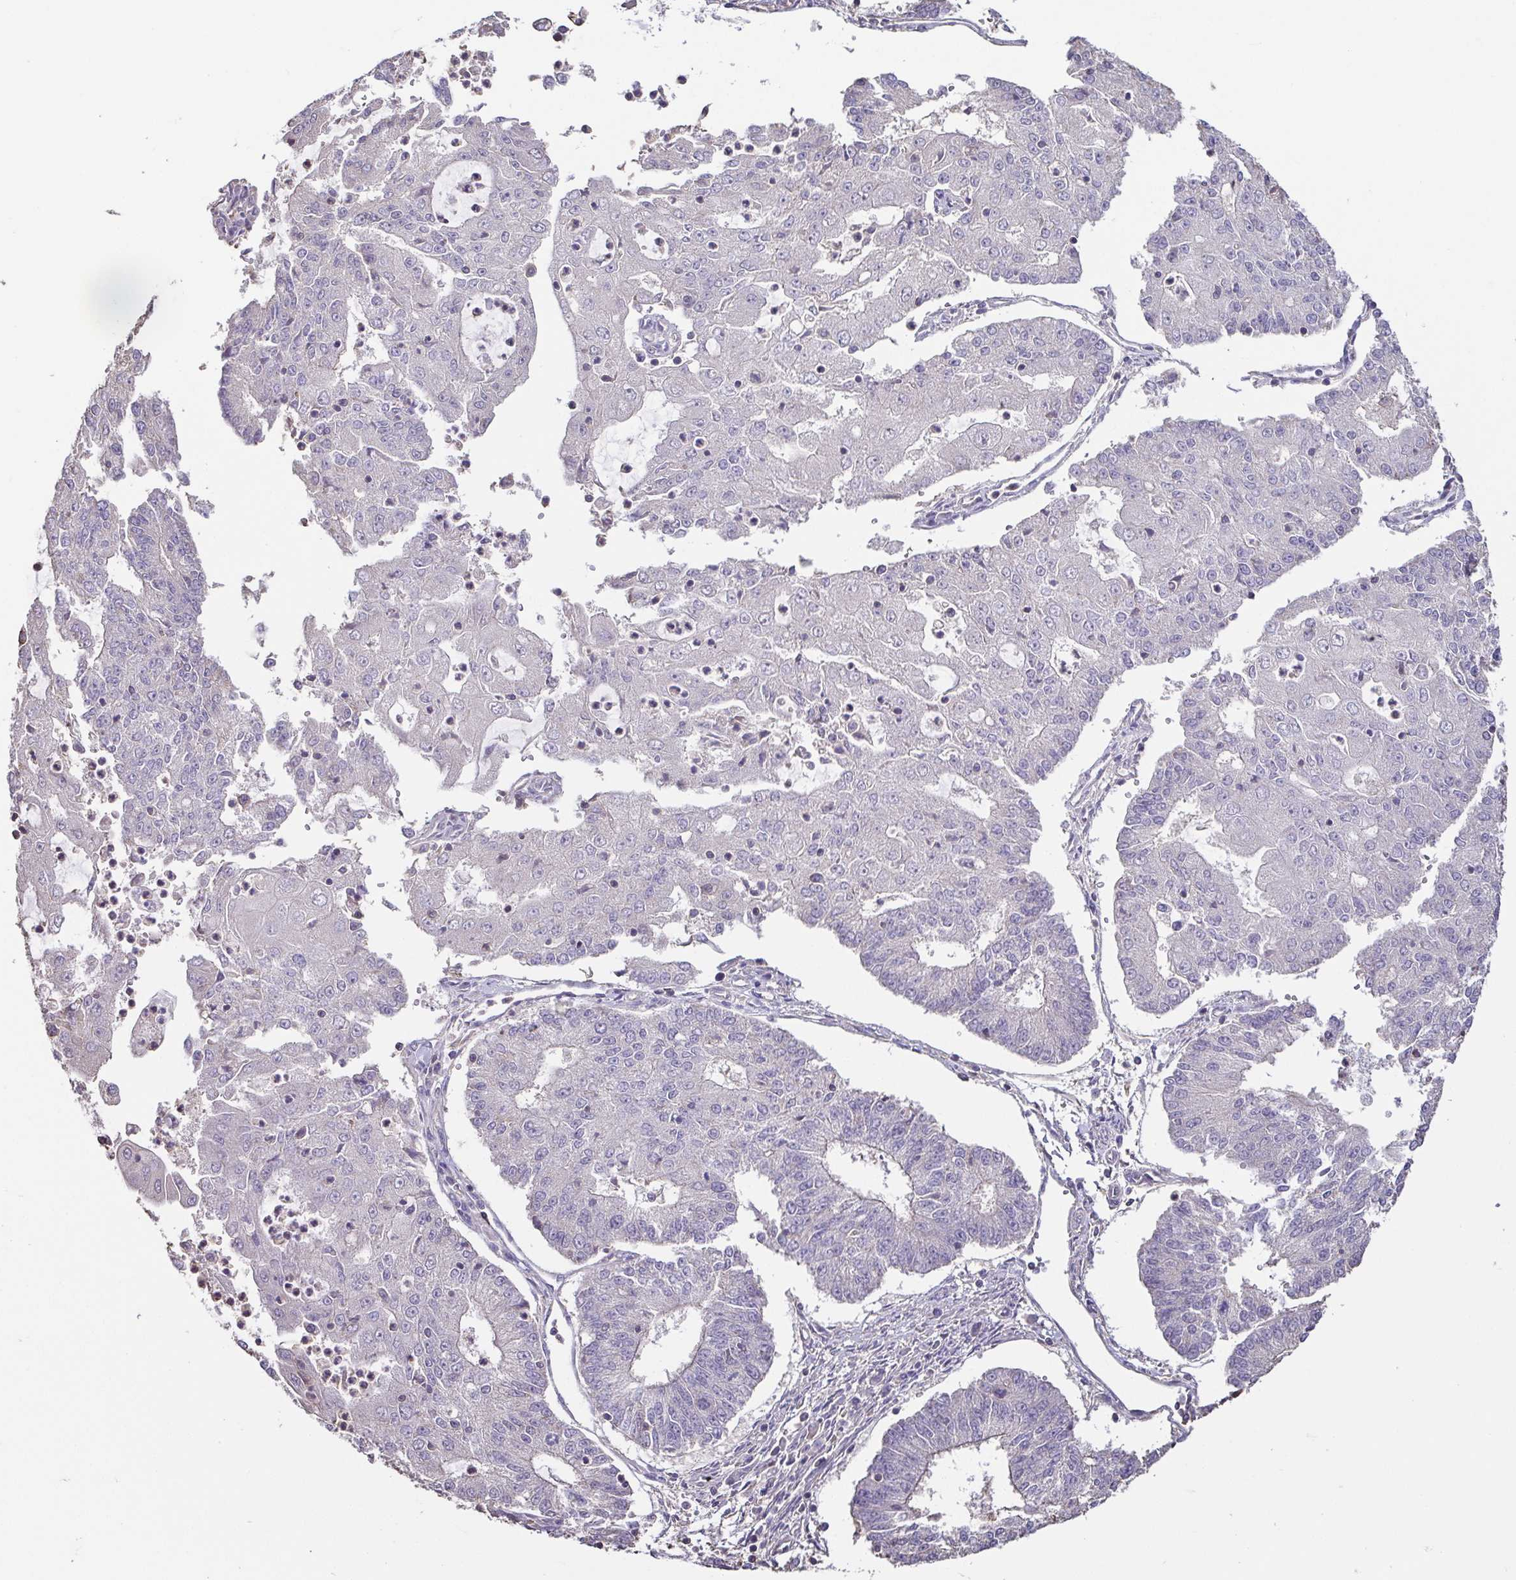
{"staining": {"intensity": "negative", "quantity": "none", "location": "none"}, "tissue": "endometrial cancer", "cell_type": "Tumor cells", "image_type": "cancer", "snomed": [{"axis": "morphology", "description": "Adenocarcinoma, NOS"}, {"axis": "topography", "description": "Endometrium"}], "caption": "Tumor cells are negative for brown protein staining in endometrial cancer (adenocarcinoma). The staining is performed using DAB (3,3'-diaminobenzidine) brown chromogen with nuclei counter-stained in using hematoxylin.", "gene": "ACTRT2", "patient": {"sex": "female", "age": 56}}